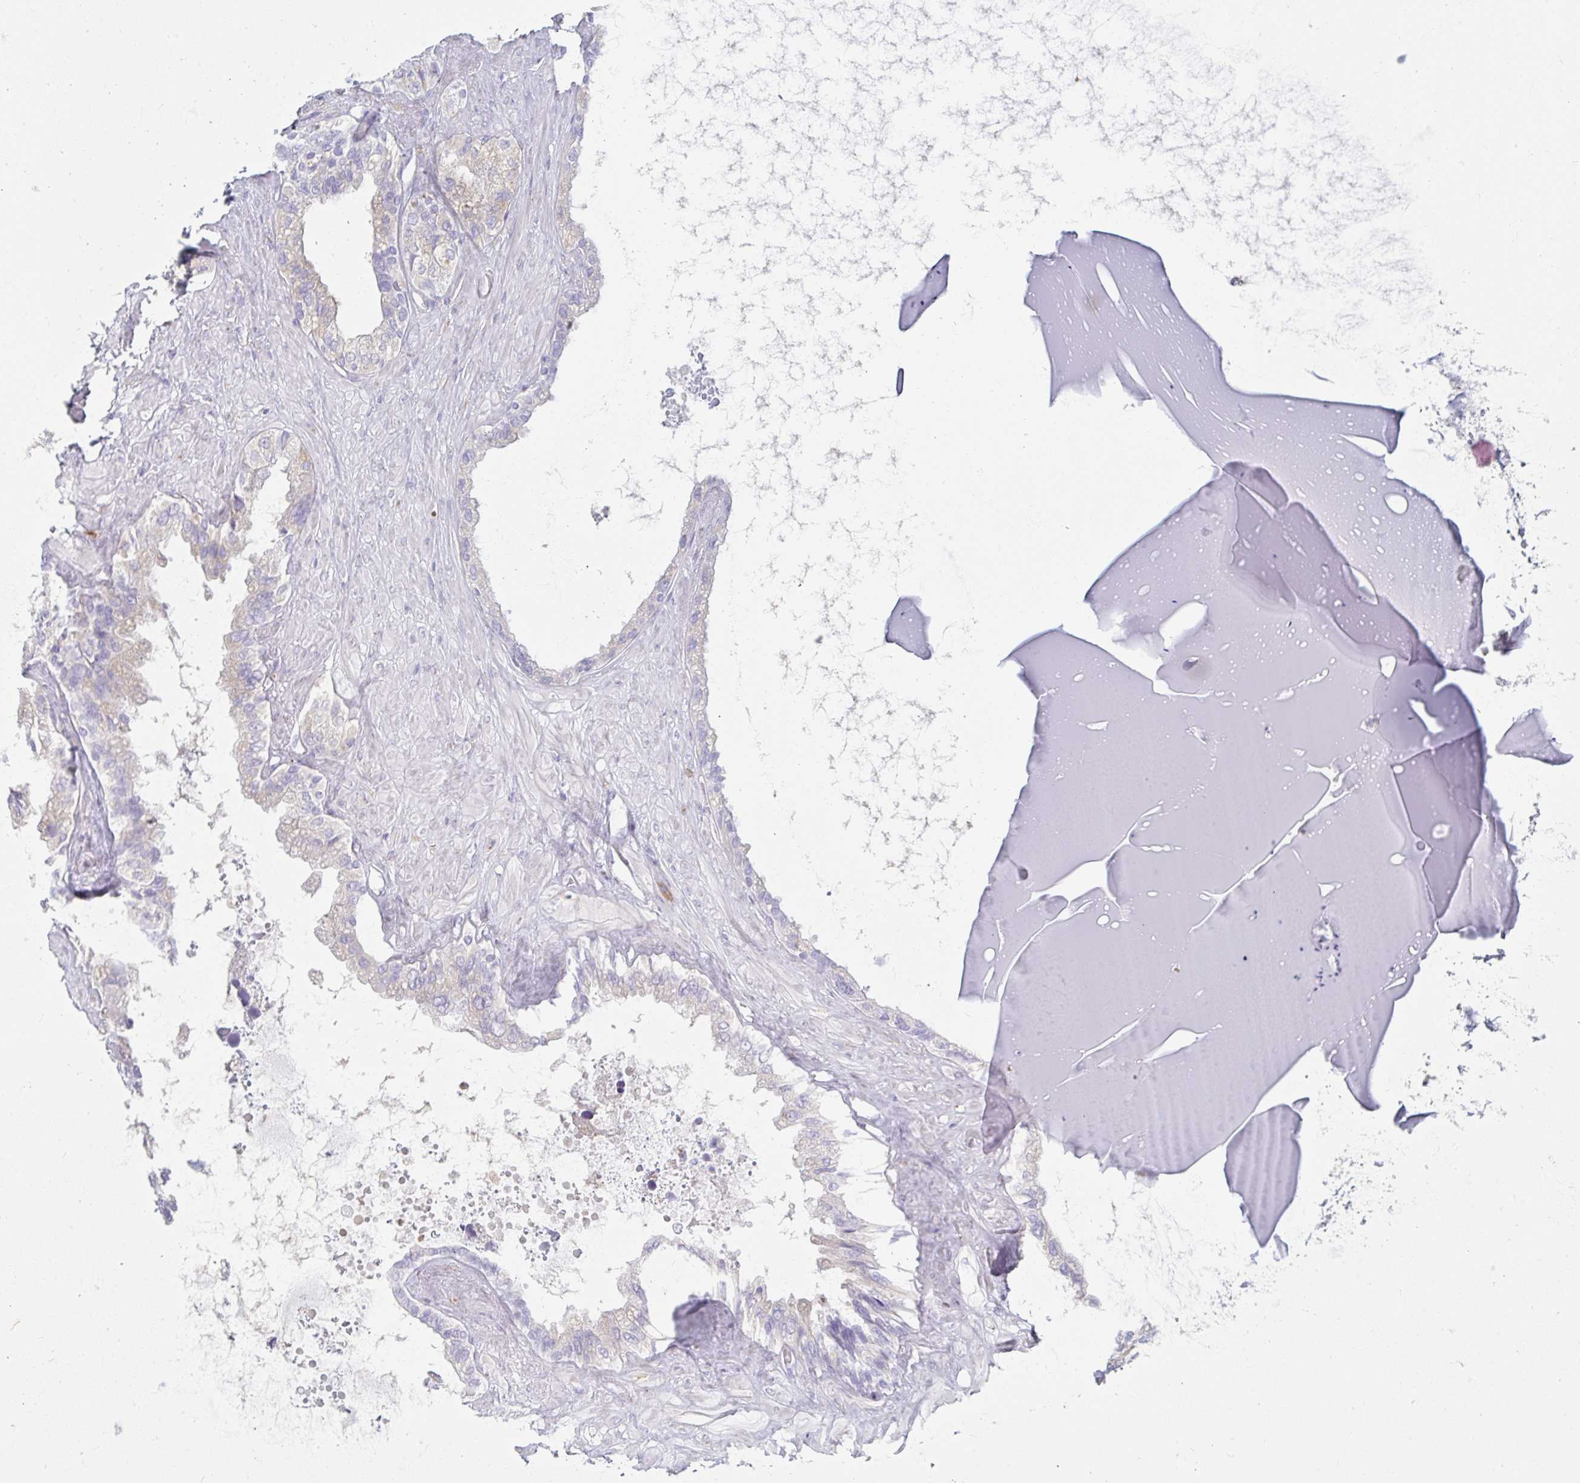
{"staining": {"intensity": "negative", "quantity": "none", "location": "none"}, "tissue": "seminal vesicle", "cell_type": "Glandular cells", "image_type": "normal", "snomed": [{"axis": "morphology", "description": "Normal tissue, NOS"}, {"axis": "topography", "description": "Seminal veicle"}, {"axis": "topography", "description": "Peripheral nerve tissue"}], "caption": "Immunohistochemistry (IHC) of unremarkable seminal vesicle displays no positivity in glandular cells. Nuclei are stained in blue.", "gene": "MYLK2", "patient": {"sex": "male", "age": 76}}